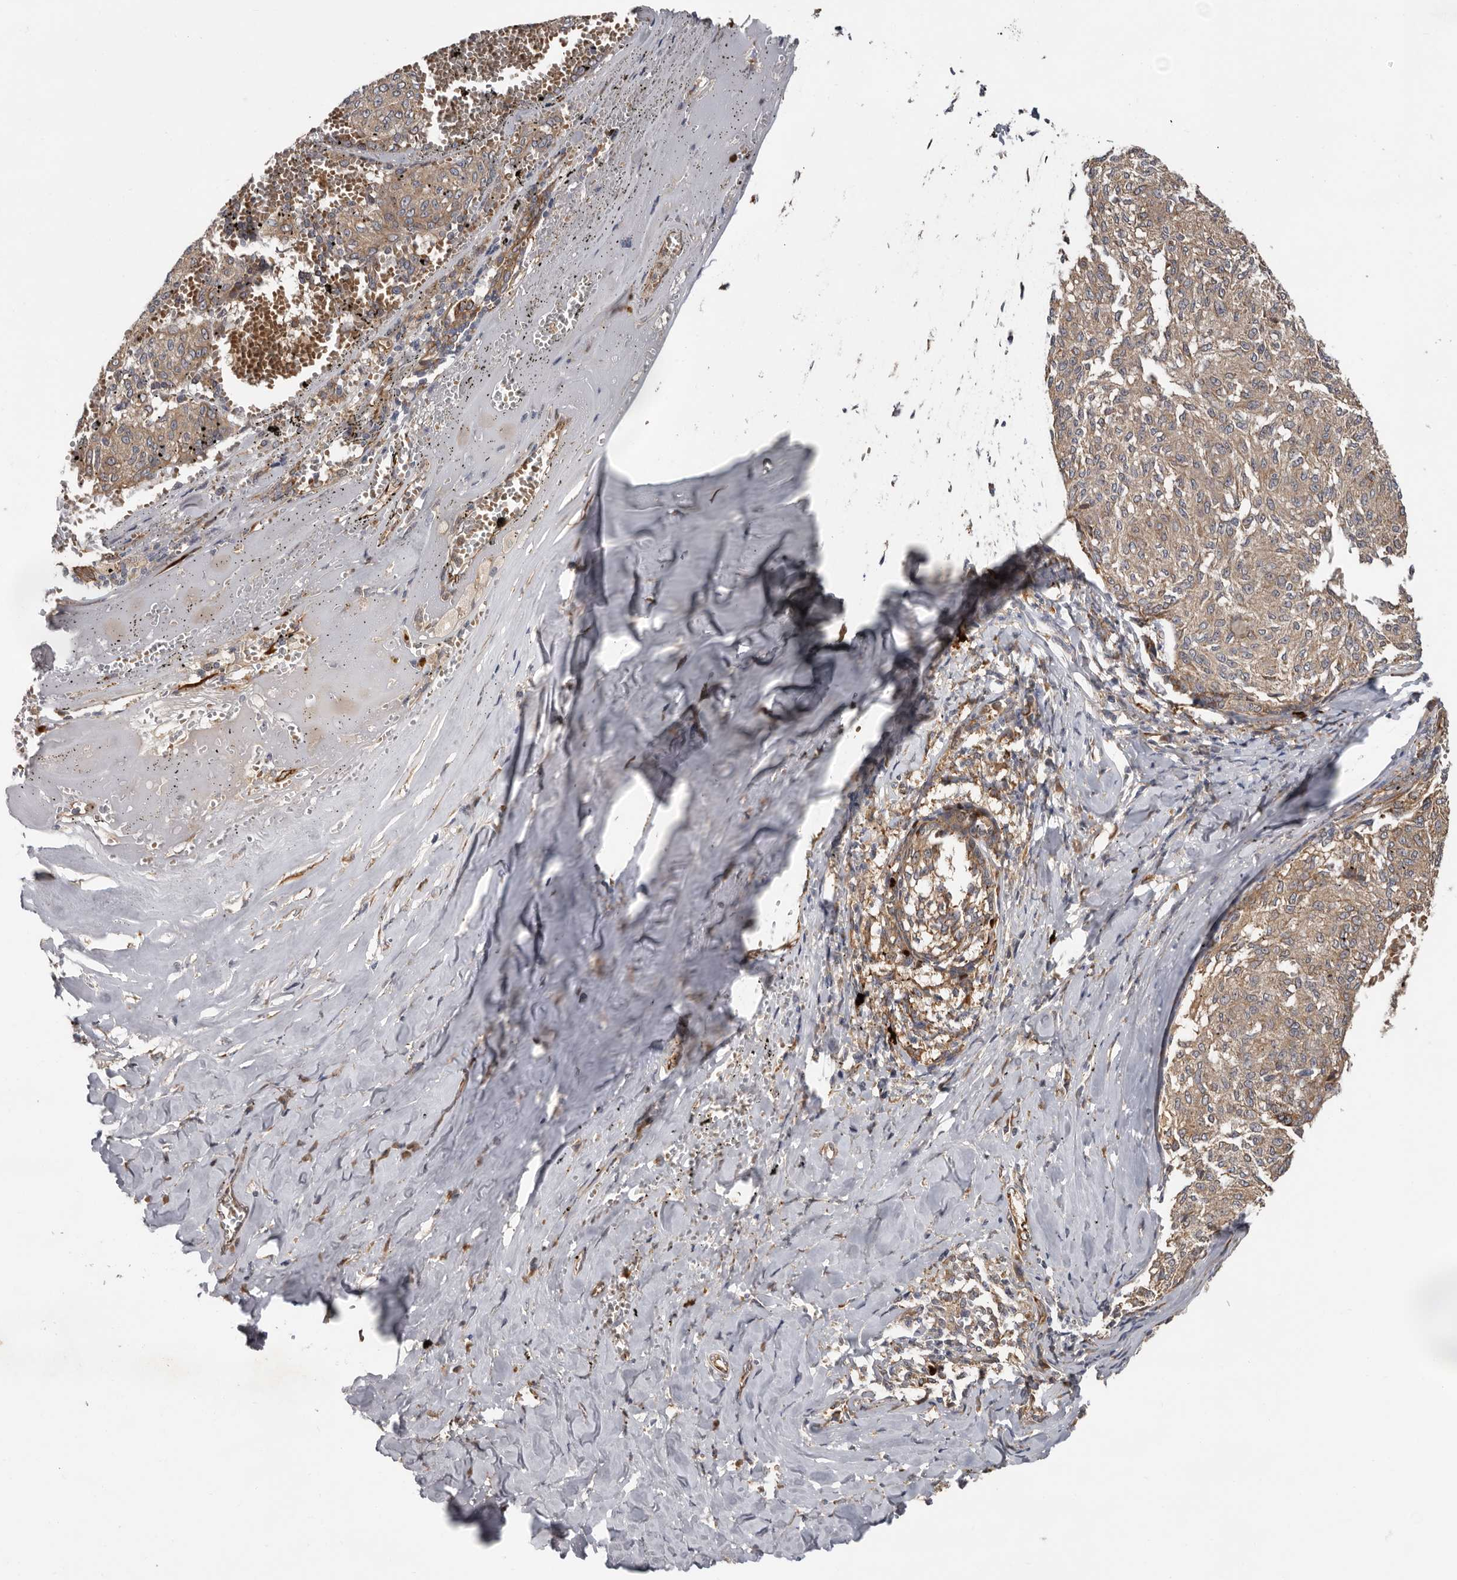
{"staining": {"intensity": "weak", "quantity": ">75%", "location": "cytoplasmic/membranous"}, "tissue": "melanoma", "cell_type": "Tumor cells", "image_type": "cancer", "snomed": [{"axis": "morphology", "description": "Malignant melanoma, NOS"}, {"axis": "topography", "description": "Skin"}], "caption": "A brown stain highlights weak cytoplasmic/membranous staining of a protein in malignant melanoma tumor cells.", "gene": "MTF1", "patient": {"sex": "female", "age": 72}}